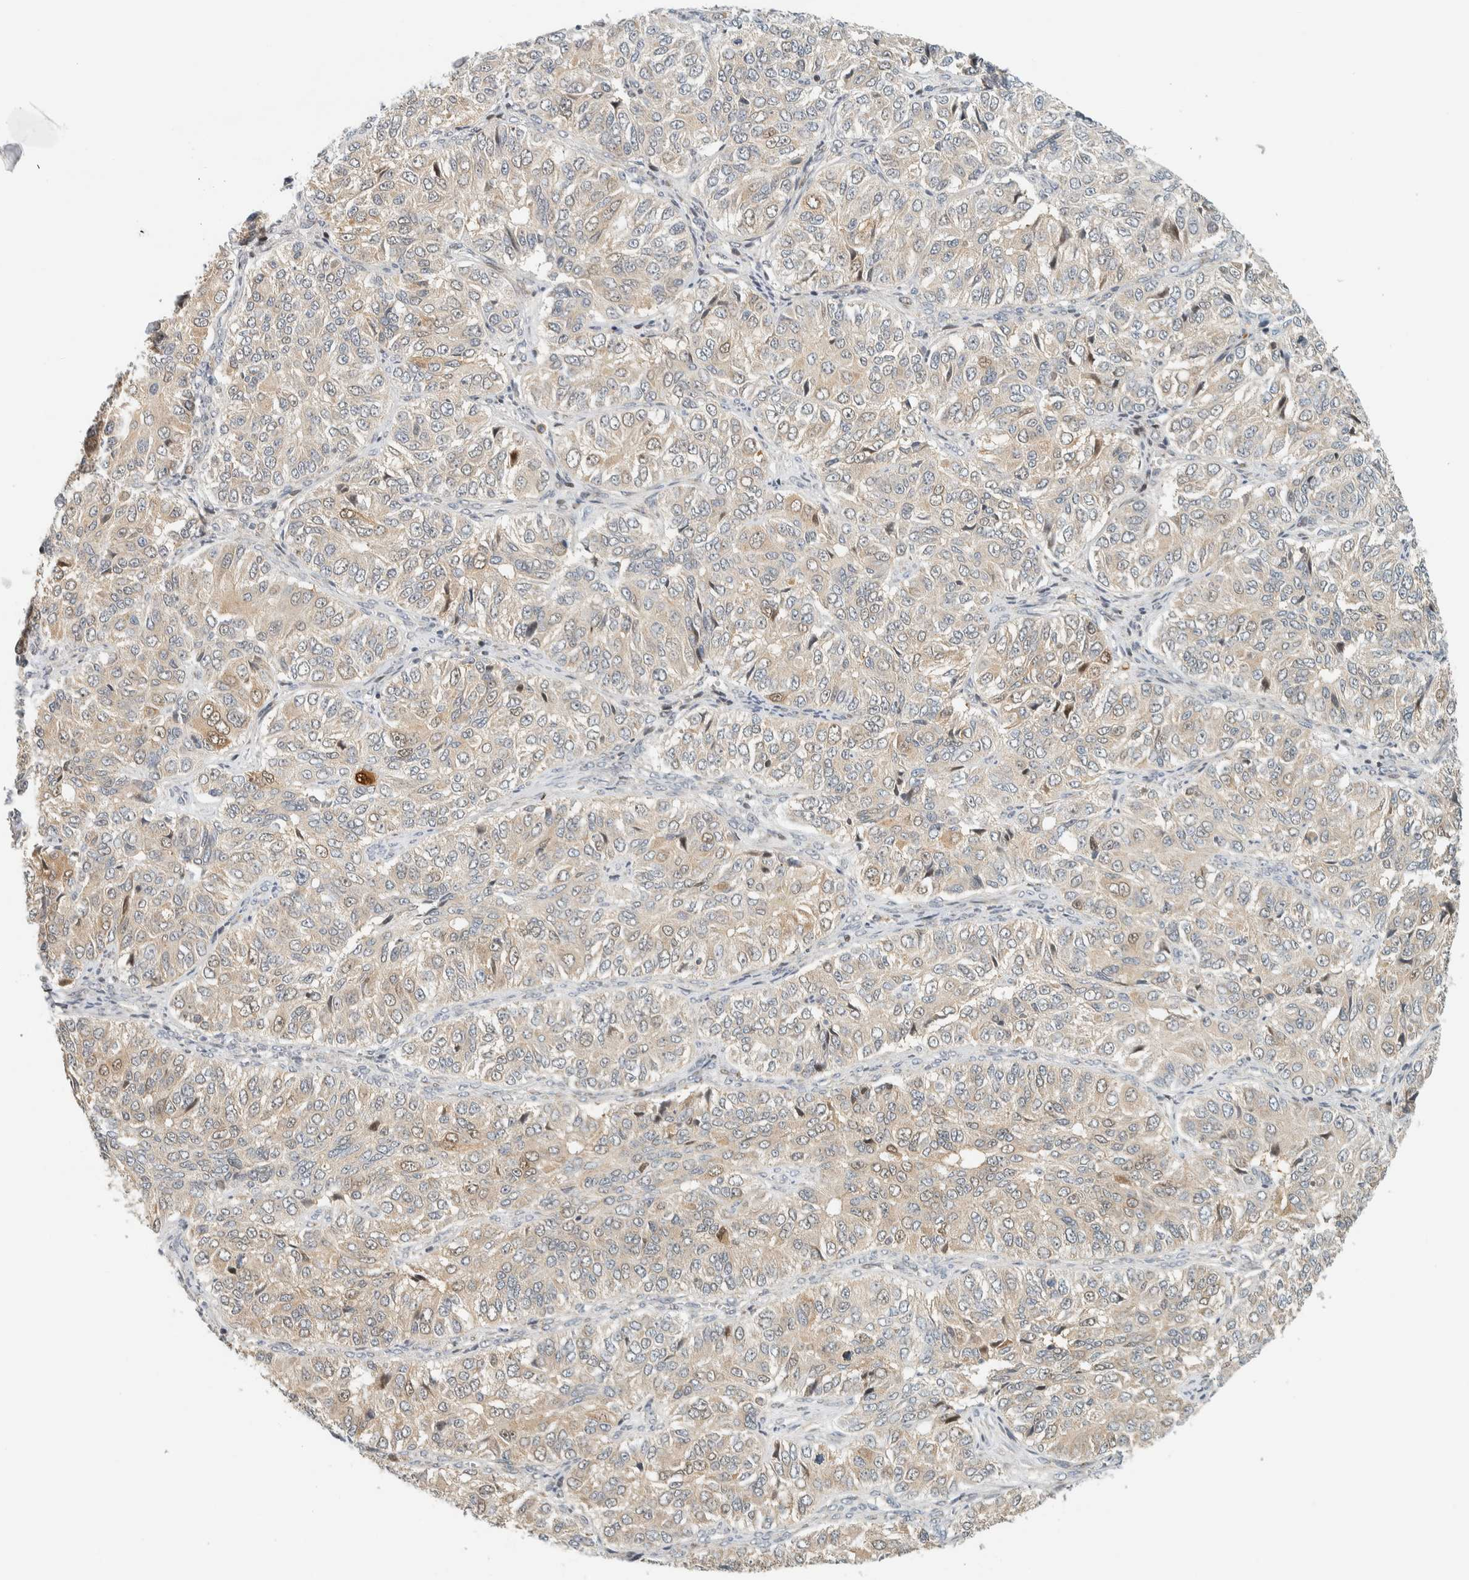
{"staining": {"intensity": "moderate", "quantity": "<25%", "location": "cytoplasmic/membranous,nuclear"}, "tissue": "ovarian cancer", "cell_type": "Tumor cells", "image_type": "cancer", "snomed": [{"axis": "morphology", "description": "Carcinoma, endometroid"}, {"axis": "topography", "description": "Ovary"}], "caption": "Endometroid carcinoma (ovarian) tissue exhibits moderate cytoplasmic/membranous and nuclear positivity in about <25% of tumor cells", "gene": "CCDC171", "patient": {"sex": "female", "age": 51}}